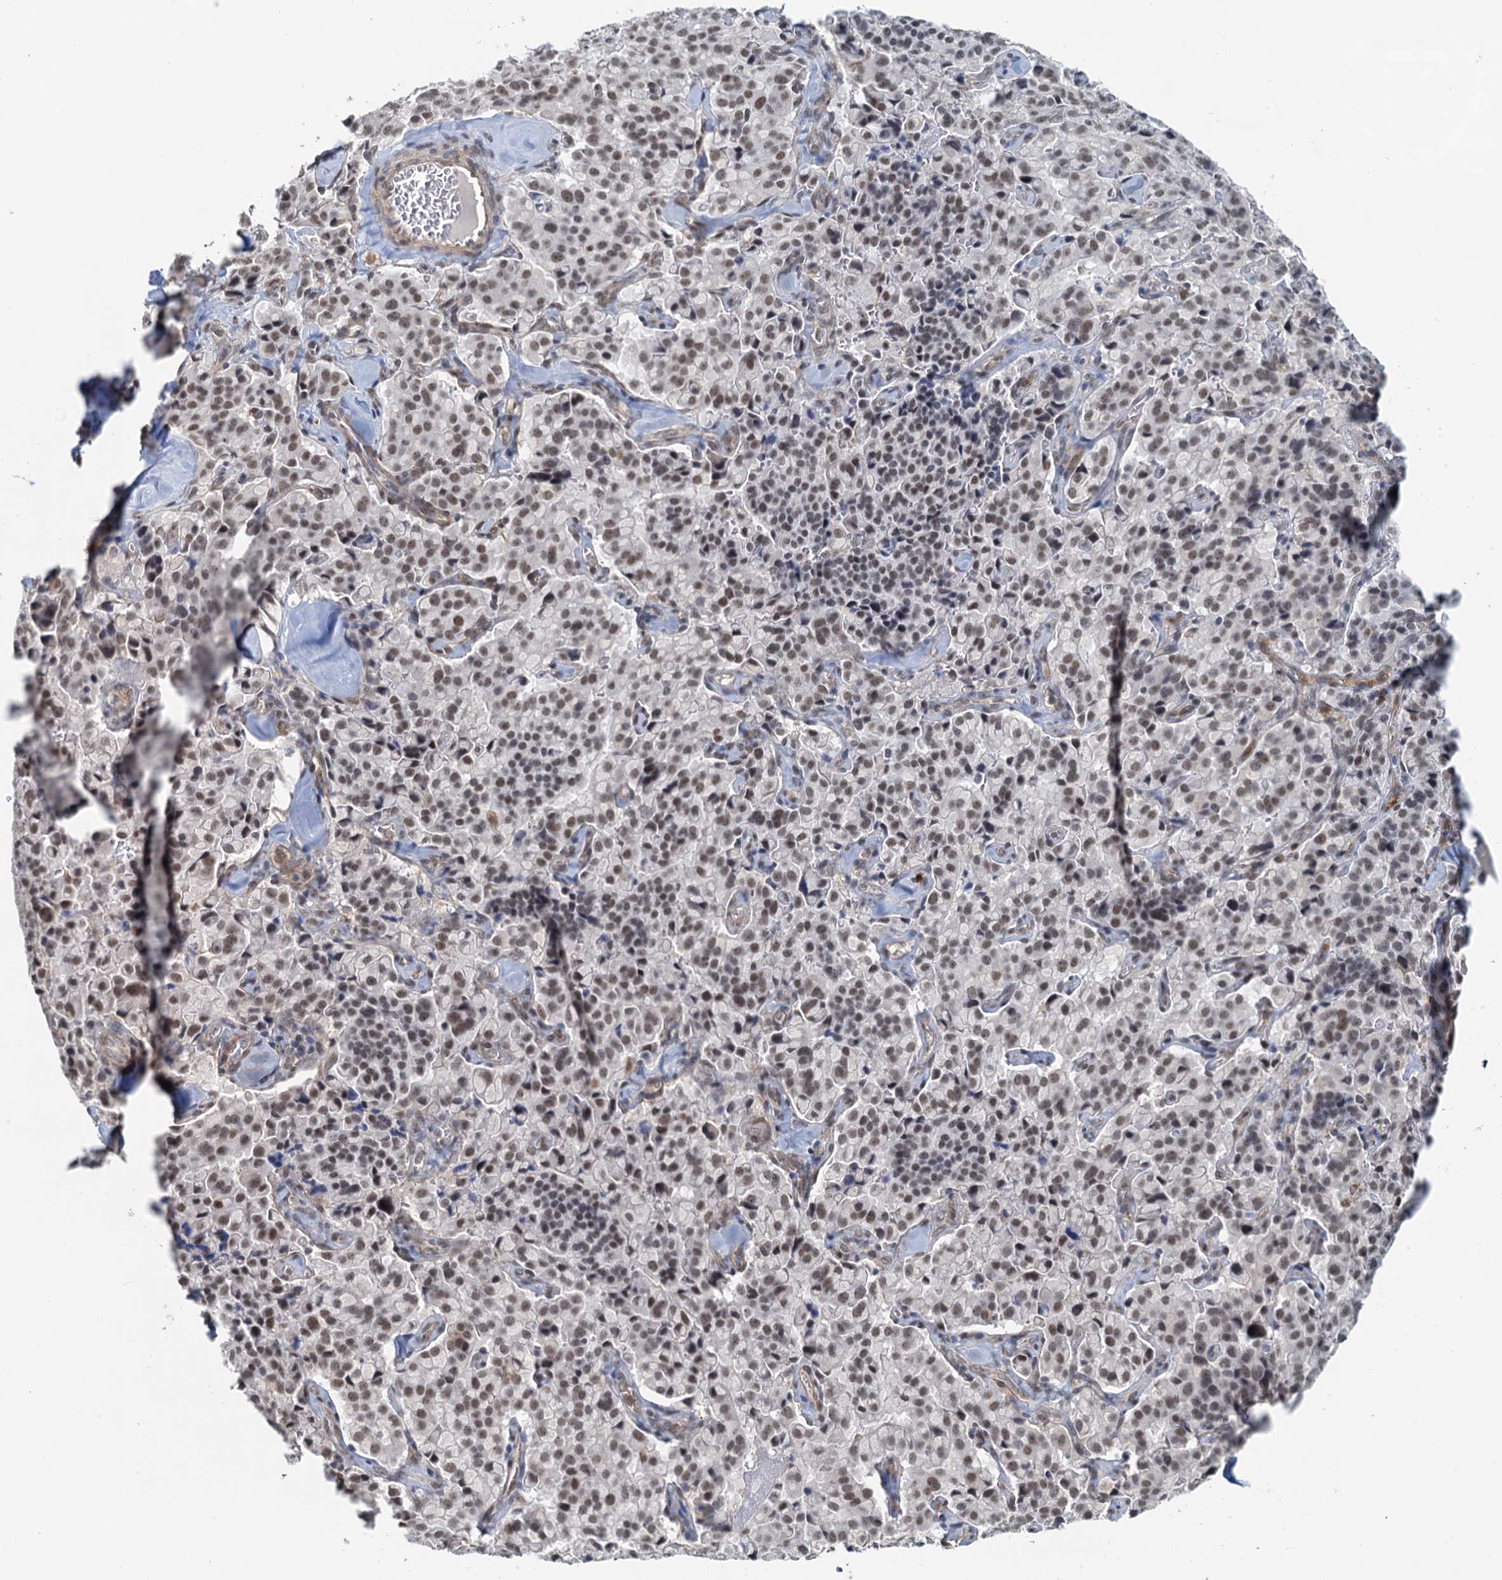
{"staining": {"intensity": "moderate", "quantity": ">75%", "location": "nuclear"}, "tissue": "pancreatic cancer", "cell_type": "Tumor cells", "image_type": "cancer", "snomed": [{"axis": "morphology", "description": "Adenocarcinoma, NOS"}, {"axis": "topography", "description": "Pancreas"}], "caption": "Immunohistochemistry image of neoplastic tissue: human adenocarcinoma (pancreatic) stained using immunohistochemistry (IHC) exhibits medium levels of moderate protein expression localized specifically in the nuclear of tumor cells, appearing as a nuclear brown color.", "gene": "SPINDOC", "patient": {"sex": "male", "age": 65}}